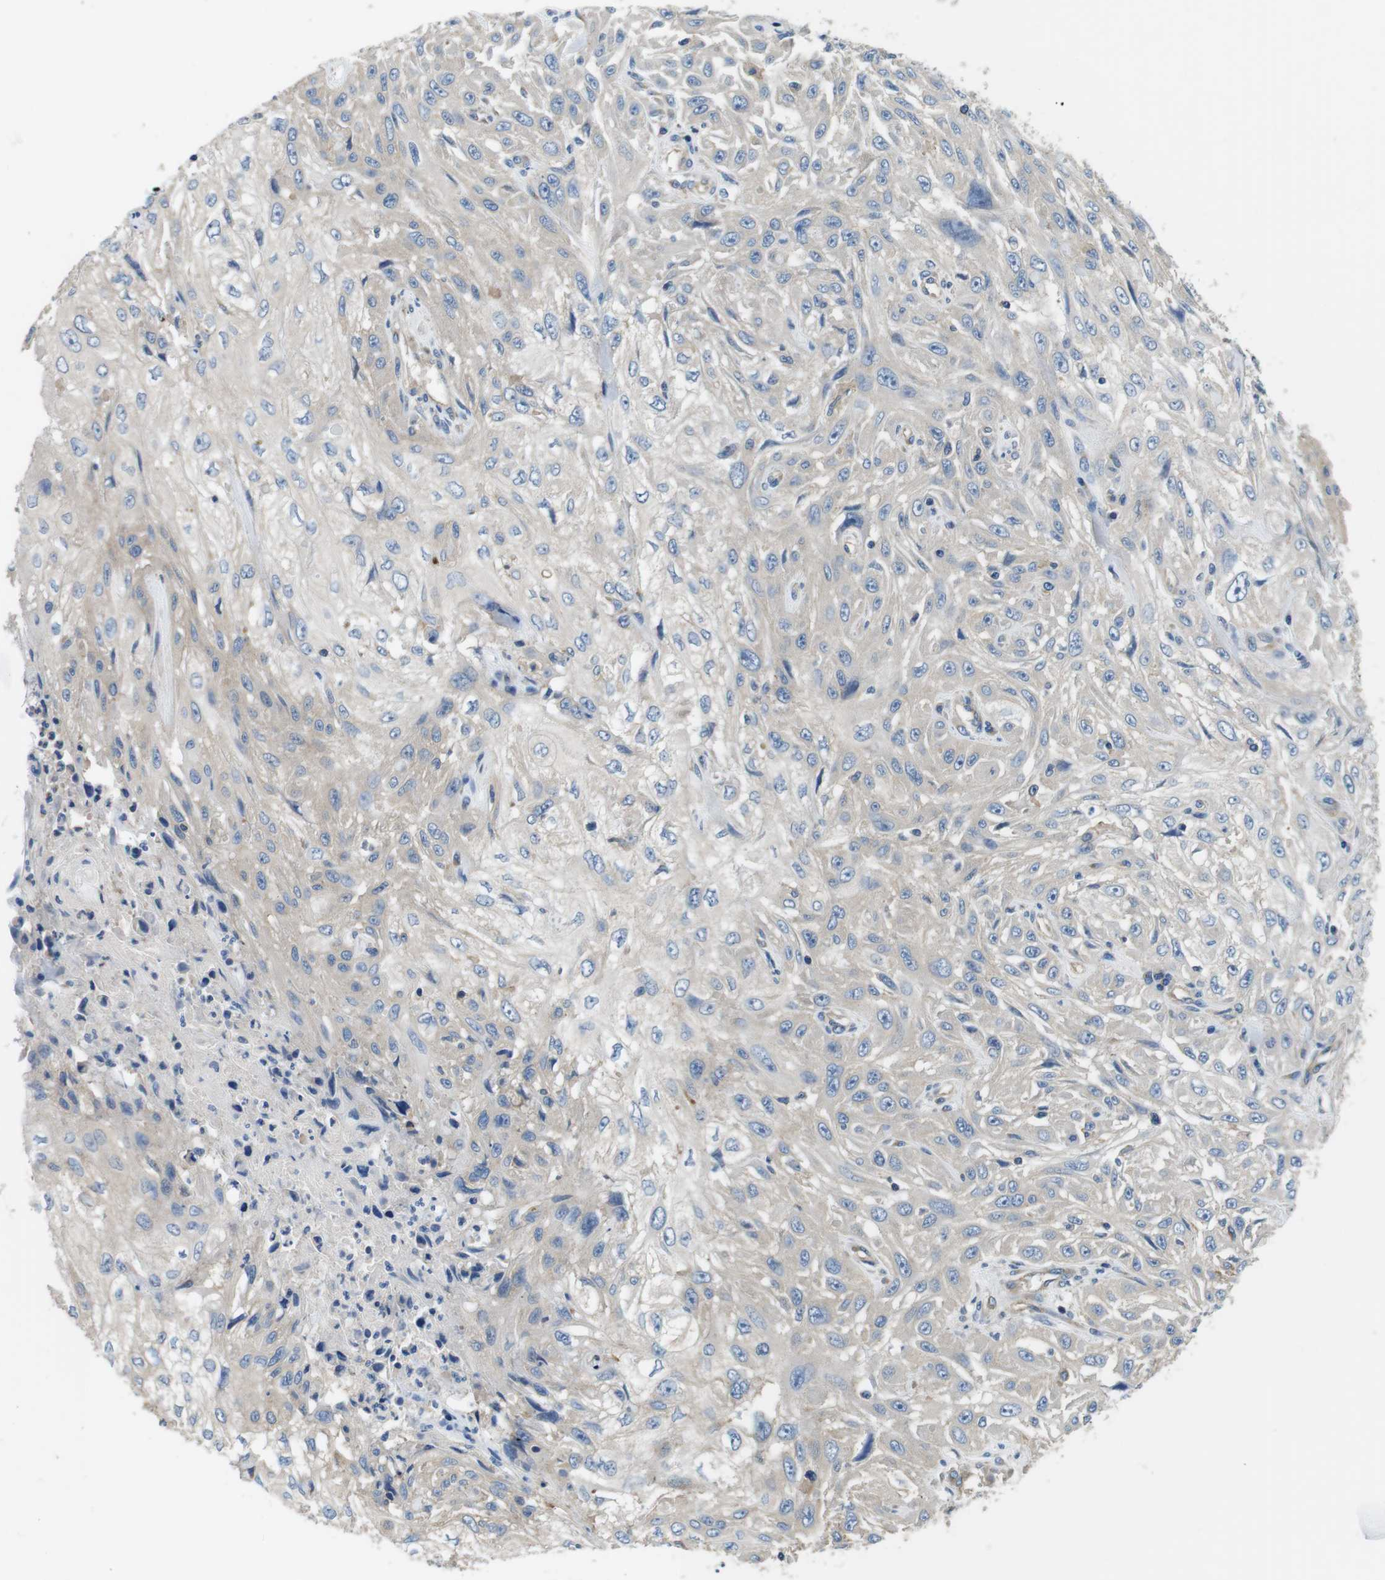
{"staining": {"intensity": "negative", "quantity": "none", "location": "none"}, "tissue": "skin cancer", "cell_type": "Tumor cells", "image_type": "cancer", "snomed": [{"axis": "morphology", "description": "Squamous cell carcinoma, NOS"}, {"axis": "topography", "description": "Skin"}], "caption": "The image exhibits no significant expression in tumor cells of skin squamous cell carcinoma.", "gene": "DENND4C", "patient": {"sex": "male", "age": 75}}